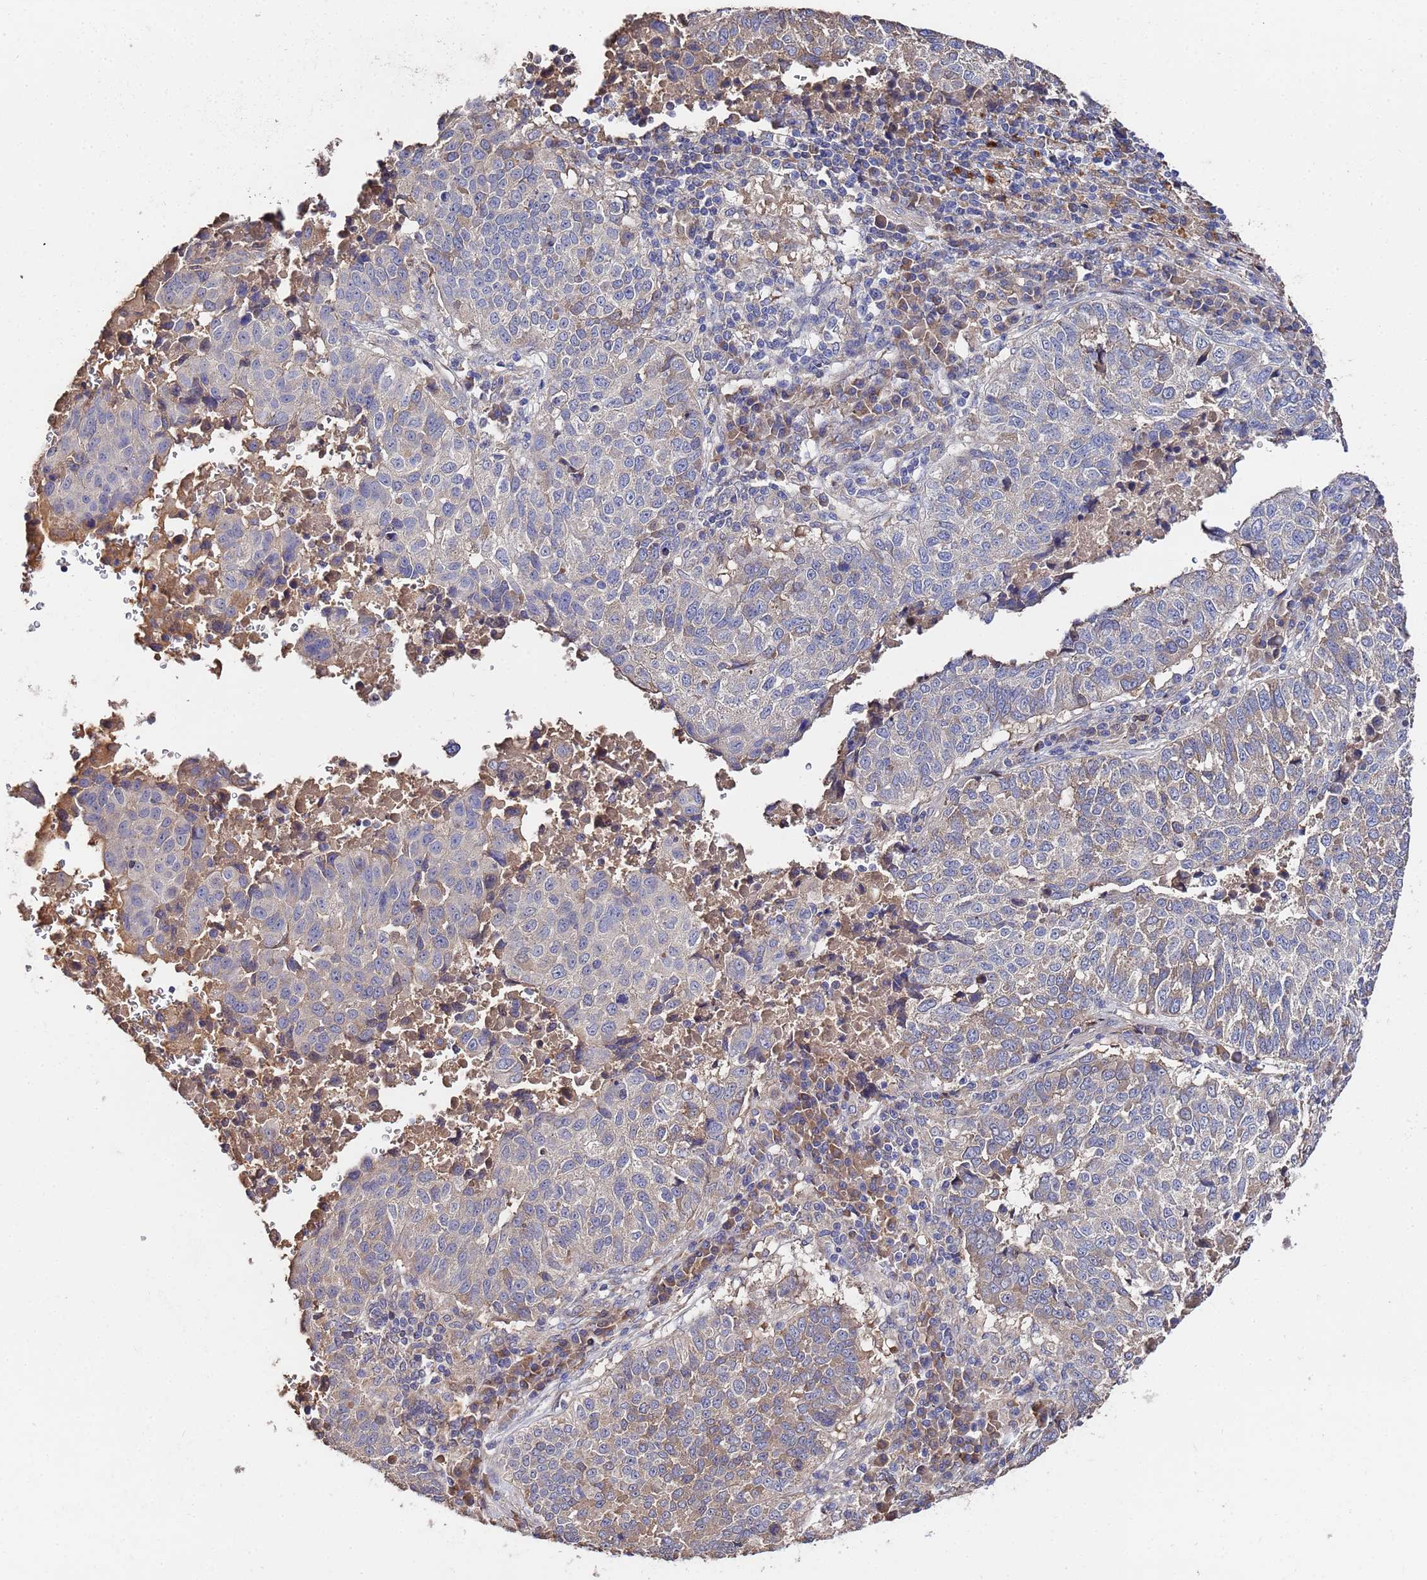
{"staining": {"intensity": "weak", "quantity": "25%-75%", "location": "cytoplasmic/membranous"}, "tissue": "lung cancer", "cell_type": "Tumor cells", "image_type": "cancer", "snomed": [{"axis": "morphology", "description": "Squamous cell carcinoma, NOS"}, {"axis": "topography", "description": "Lung"}], "caption": "Squamous cell carcinoma (lung) was stained to show a protein in brown. There is low levels of weak cytoplasmic/membranous positivity in about 25%-75% of tumor cells.", "gene": "TCP10L", "patient": {"sex": "male", "age": 73}}